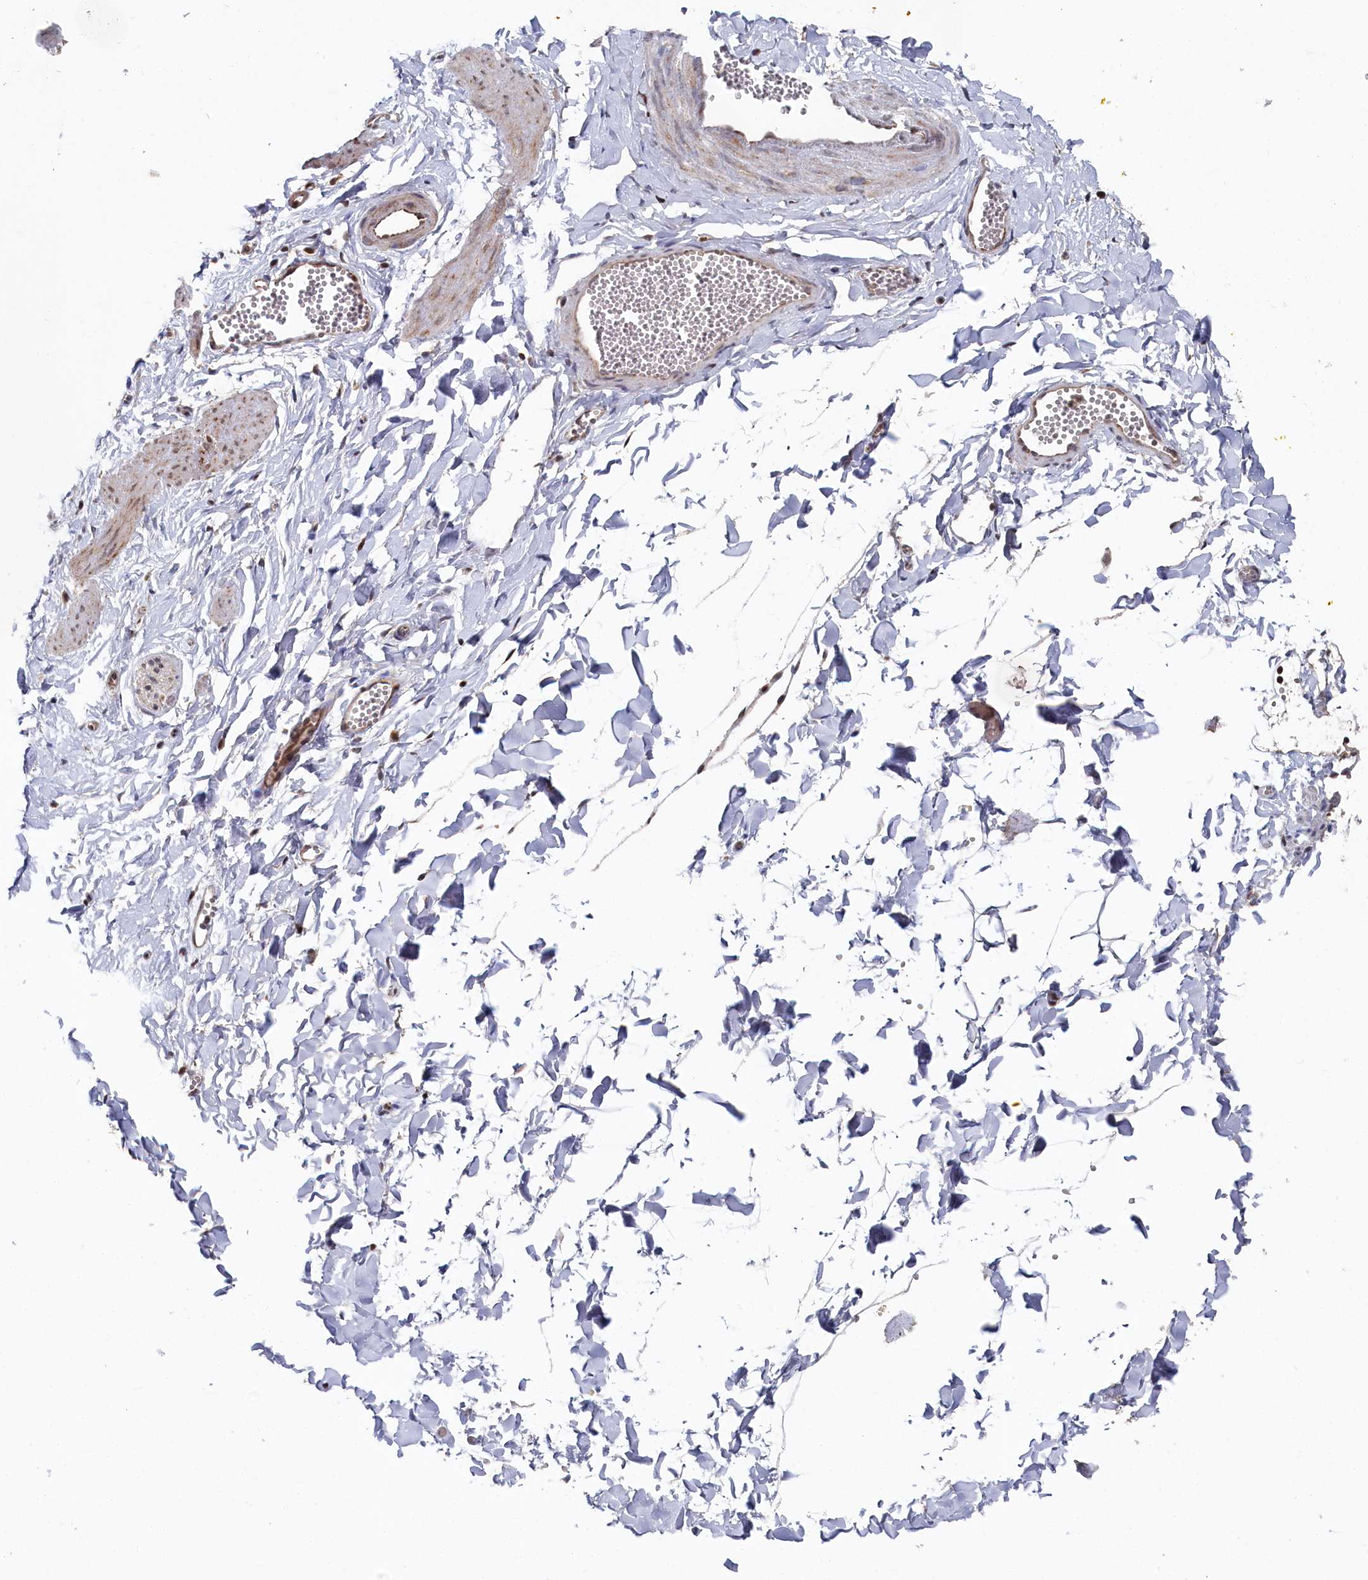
{"staining": {"intensity": "moderate", "quantity": "25%-75%", "location": "cytoplasmic/membranous"}, "tissue": "adipose tissue", "cell_type": "Adipocytes", "image_type": "normal", "snomed": [{"axis": "morphology", "description": "Normal tissue, NOS"}, {"axis": "topography", "description": "Gallbladder"}, {"axis": "topography", "description": "Peripheral nerve tissue"}], "caption": "Adipocytes display moderate cytoplasmic/membranous positivity in approximately 25%-75% of cells in benign adipose tissue. (DAB IHC, brown staining for protein, blue staining for nuclei).", "gene": "WAPL", "patient": {"sex": "male", "age": 38}}